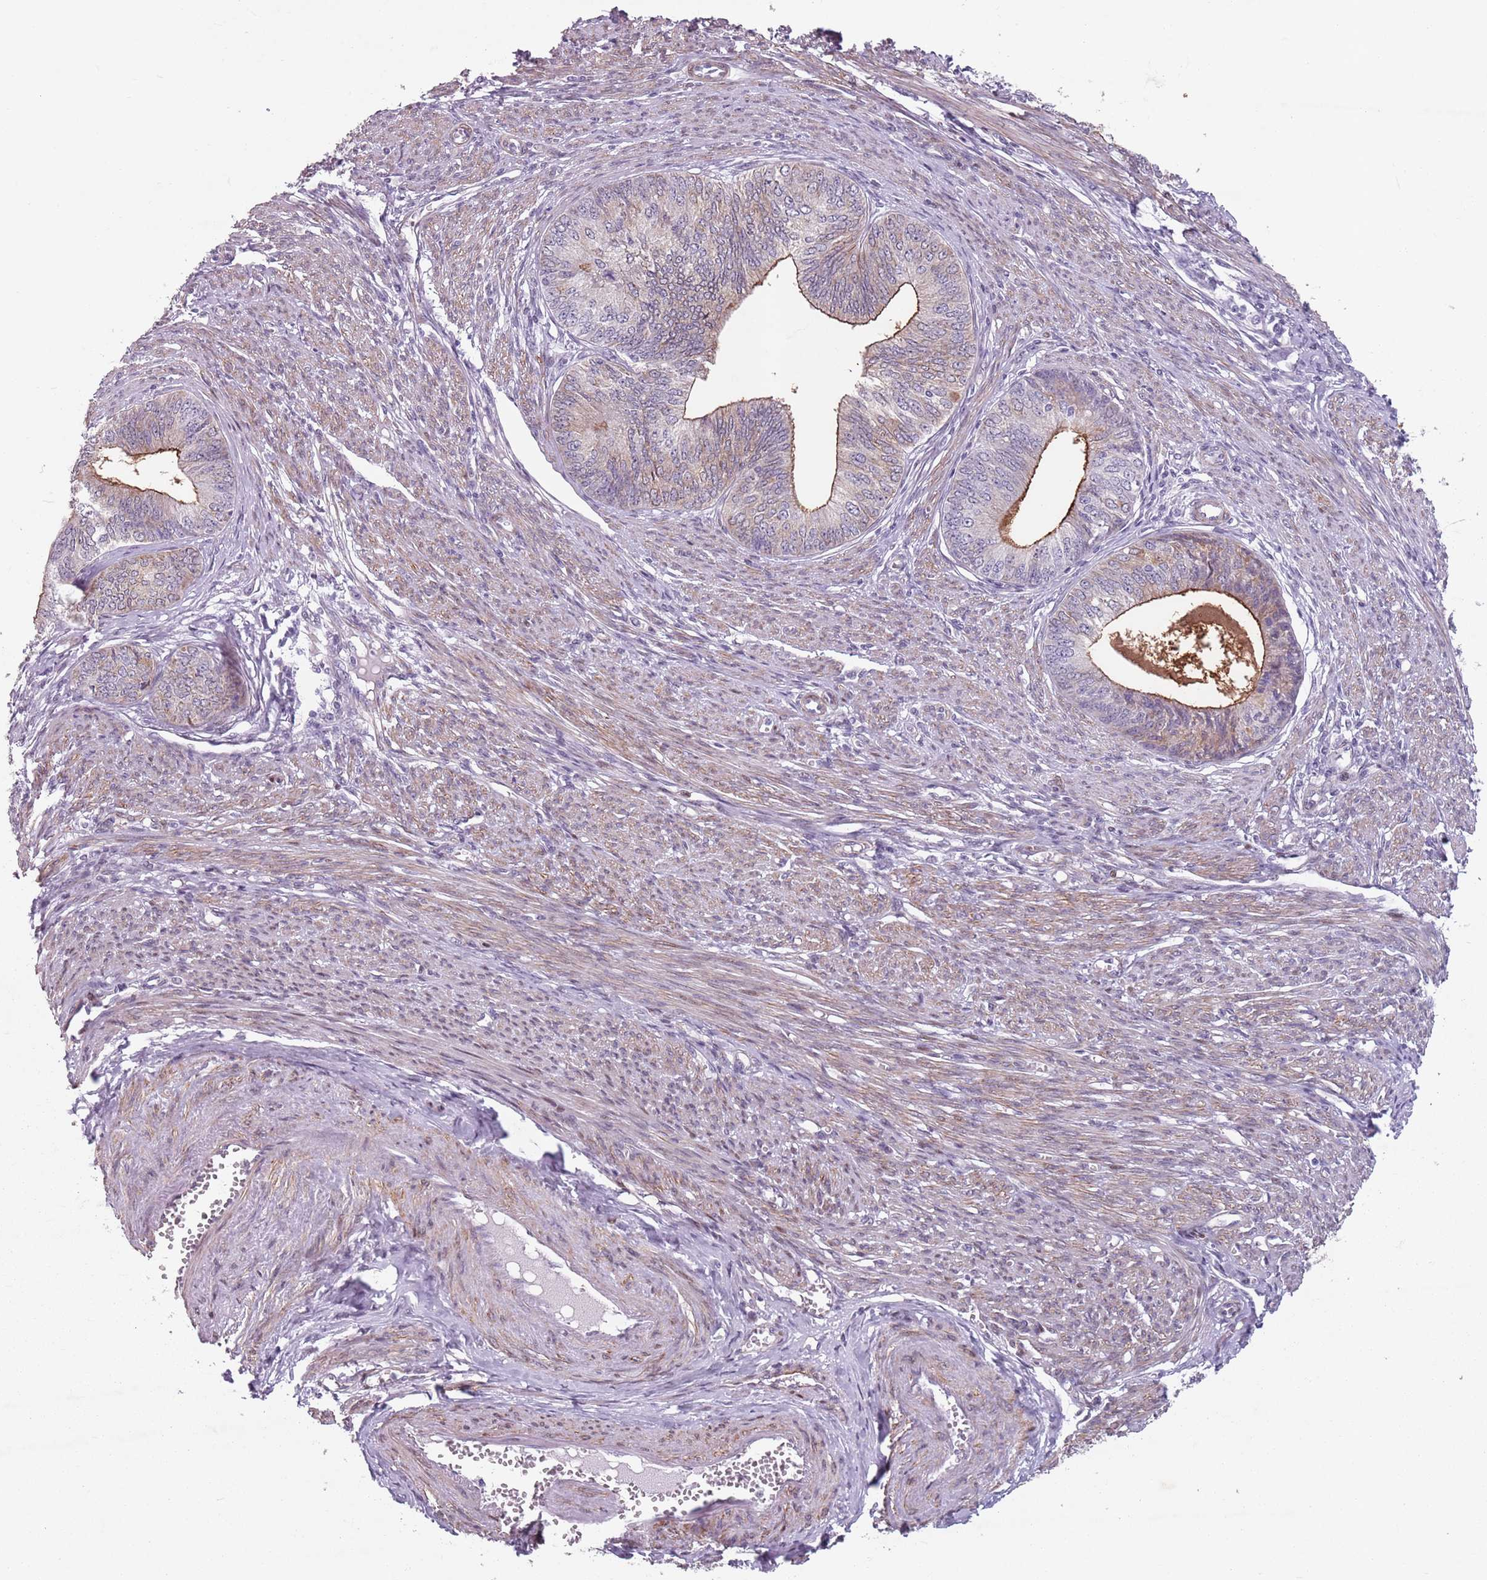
{"staining": {"intensity": "strong", "quantity": "<25%", "location": "cytoplasmic/membranous"}, "tissue": "endometrial cancer", "cell_type": "Tumor cells", "image_type": "cancer", "snomed": [{"axis": "morphology", "description": "Adenocarcinoma, NOS"}, {"axis": "topography", "description": "Endometrium"}], "caption": "Tumor cells show strong cytoplasmic/membranous staining in about <25% of cells in endometrial cancer (adenocarcinoma). Using DAB (3,3'-diaminobenzidine) (brown) and hematoxylin (blue) stains, captured at high magnification using brightfield microscopy.", "gene": "TMC4", "patient": {"sex": "female", "age": 68}}